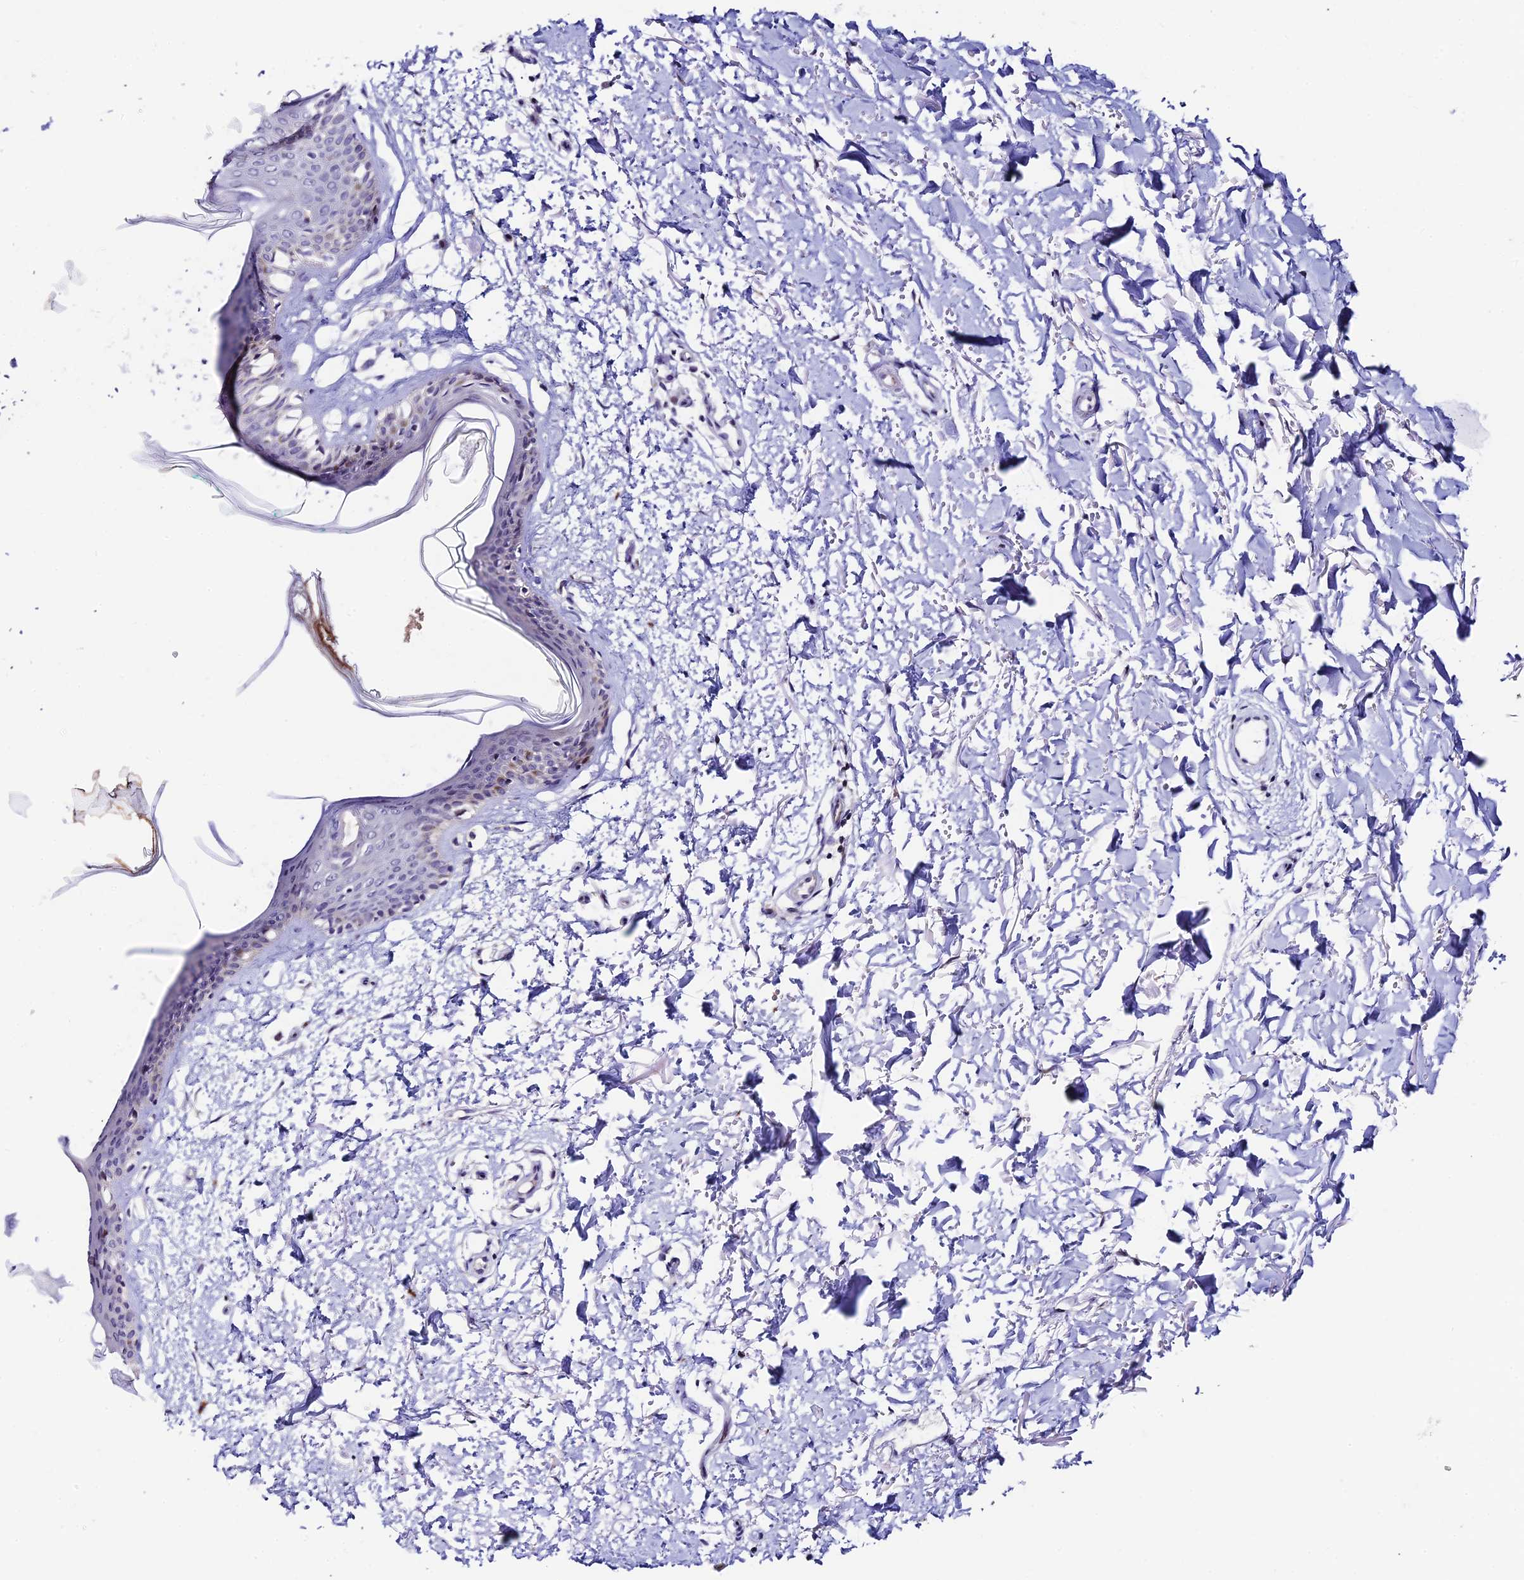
{"staining": {"intensity": "negative", "quantity": "none", "location": "none"}, "tissue": "skin", "cell_type": "Fibroblasts", "image_type": "normal", "snomed": [{"axis": "morphology", "description": "Normal tissue, NOS"}, {"axis": "topography", "description": "Skin"}], "caption": "Fibroblasts are negative for brown protein staining in unremarkable skin. (IHC, brightfield microscopy, high magnification).", "gene": "RASGEF1B", "patient": {"sex": "male", "age": 66}}